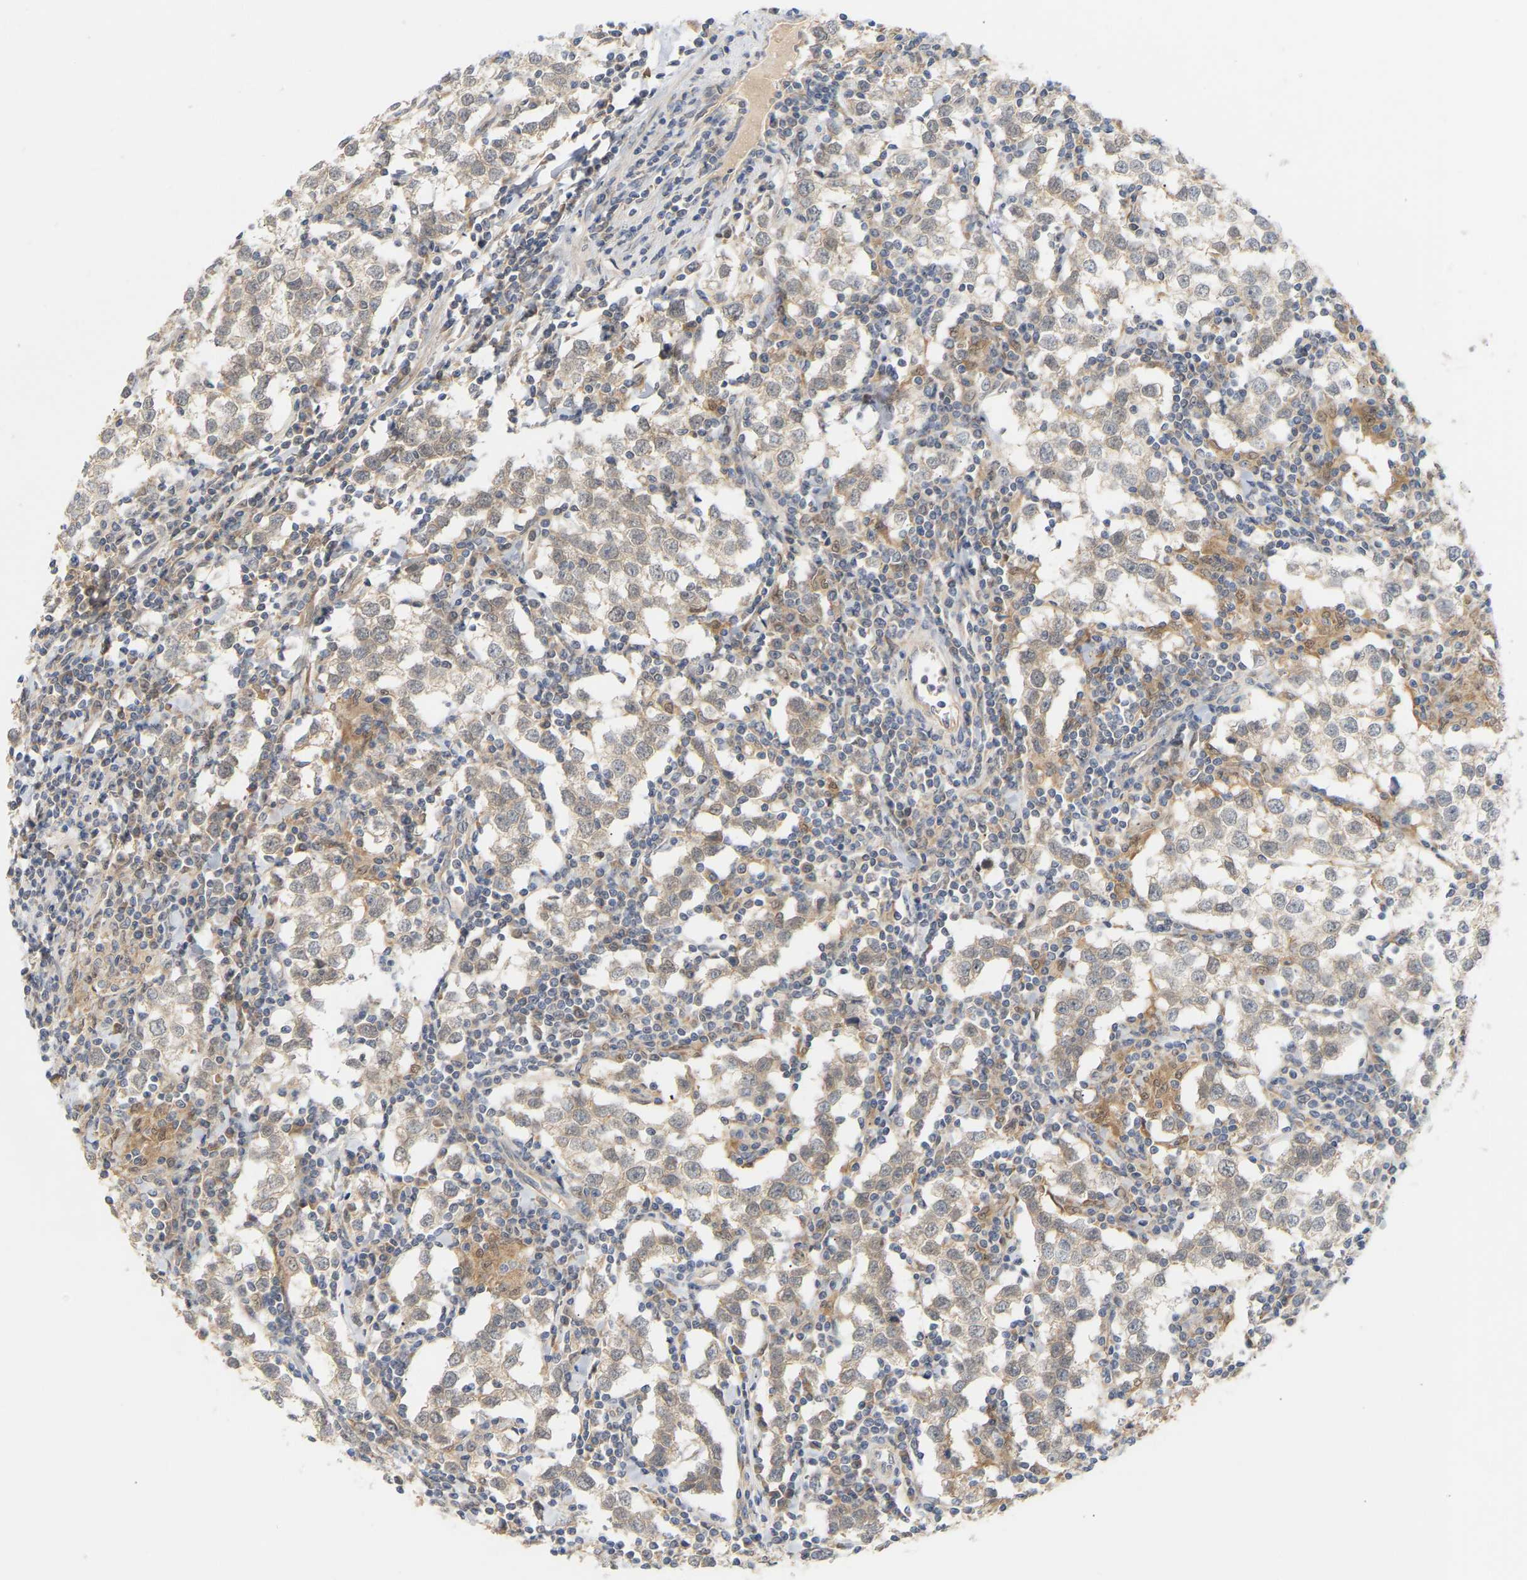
{"staining": {"intensity": "weak", "quantity": "<25%", "location": "cytoplasmic/membranous"}, "tissue": "testis cancer", "cell_type": "Tumor cells", "image_type": "cancer", "snomed": [{"axis": "morphology", "description": "Seminoma, NOS"}, {"axis": "morphology", "description": "Carcinoma, Embryonal, NOS"}, {"axis": "topography", "description": "Testis"}], "caption": "Immunohistochemistry (IHC) of human testis embryonal carcinoma exhibits no positivity in tumor cells. (DAB IHC visualized using brightfield microscopy, high magnification).", "gene": "TPMT", "patient": {"sex": "male", "age": 36}}